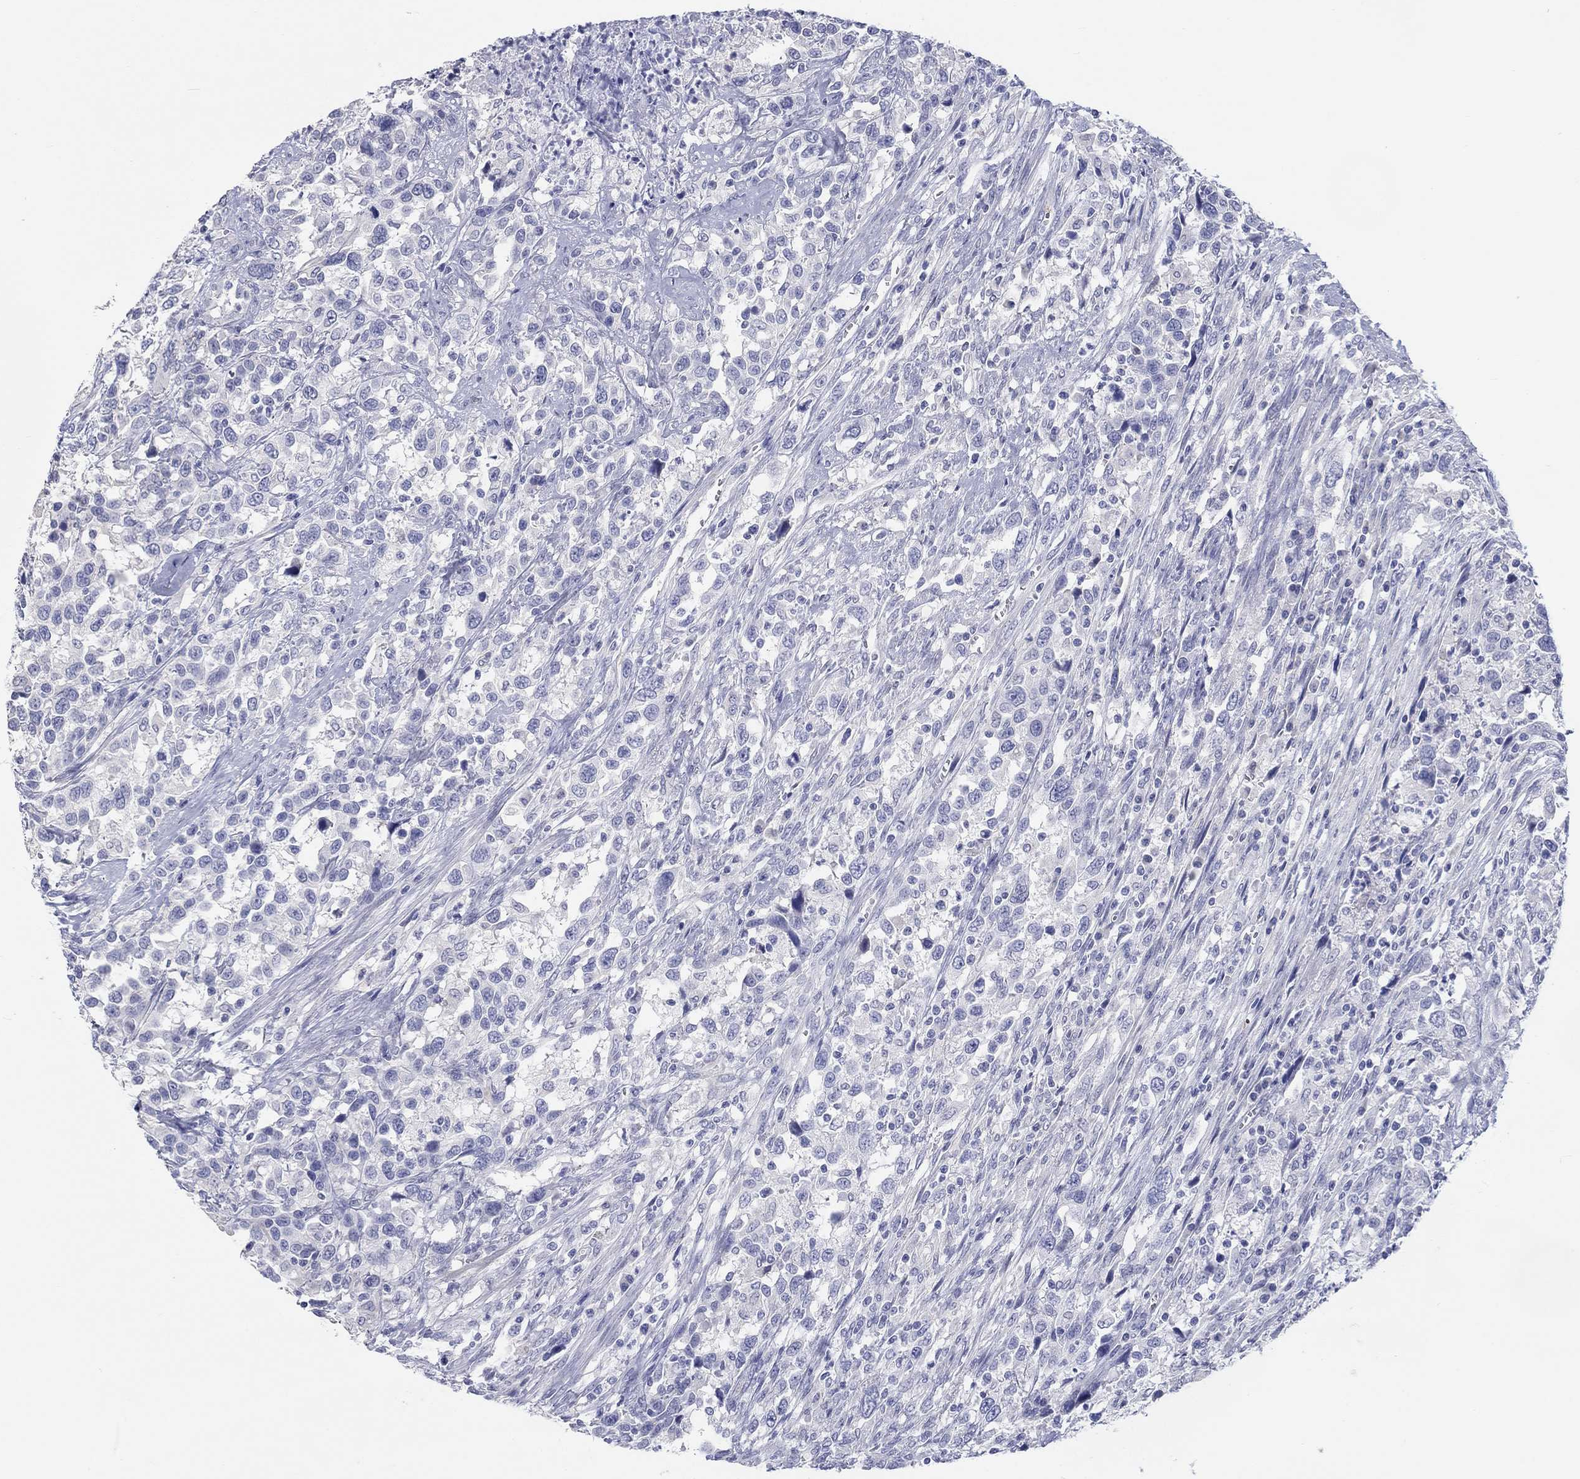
{"staining": {"intensity": "negative", "quantity": "none", "location": "none"}, "tissue": "urothelial cancer", "cell_type": "Tumor cells", "image_type": "cancer", "snomed": [{"axis": "morphology", "description": "Urothelial carcinoma, NOS"}, {"axis": "morphology", "description": "Urothelial carcinoma, High grade"}, {"axis": "topography", "description": "Urinary bladder"}], "caption": "High magnification brightfield microscopy of urothelial cancer stained with DAB (3,3'-diaminobenzidine) (brown) and counterstained with hematoxylin (blue): tumor cells show no significant expression. (DAB immunohistochemistry (IHC), high magnification).", "gene": "LRRC4C", "patient": {"sex": "female", "age": 64}}